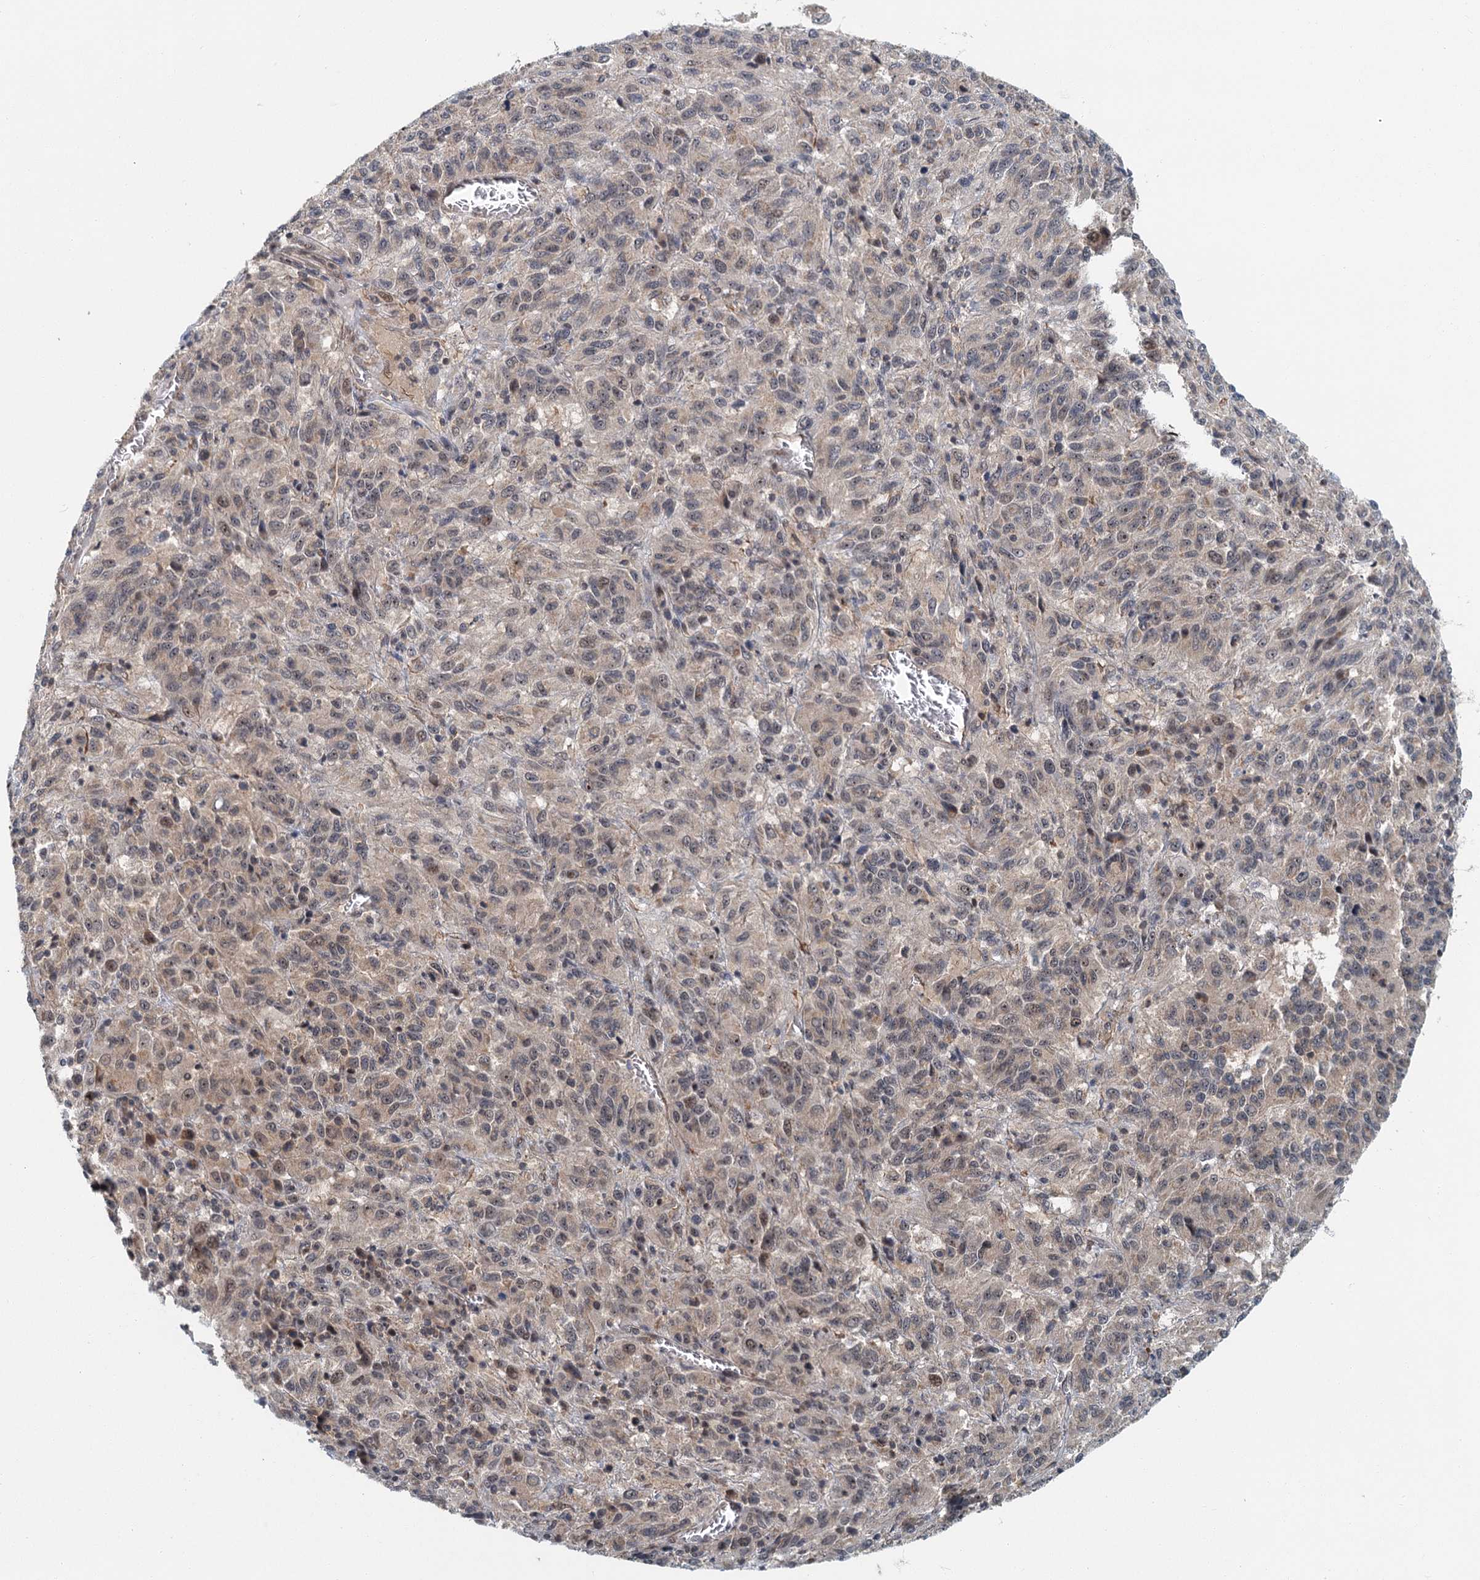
{"staining": {"intensity": "weak", "quantity": "25%-75%", "location": "cytoplasmic/membranous"}, "tissue": "melanoma", "cell_type": "Tumor cells", "image_type": "cancer", "snomed": [{"axis": "morphology", "description": "Malignant melanoma, Metastatic site"}, {"axis": "topography", "description": "Lung"}], "caption": "Melanoma tissue reveals weak cytoplasmic/membranous expression in about 25%-75% of tumor cells, visualized by immunohistochemistry.", "gene": "TAS2R42", "patient": {"sex": "male", "age": 64}}